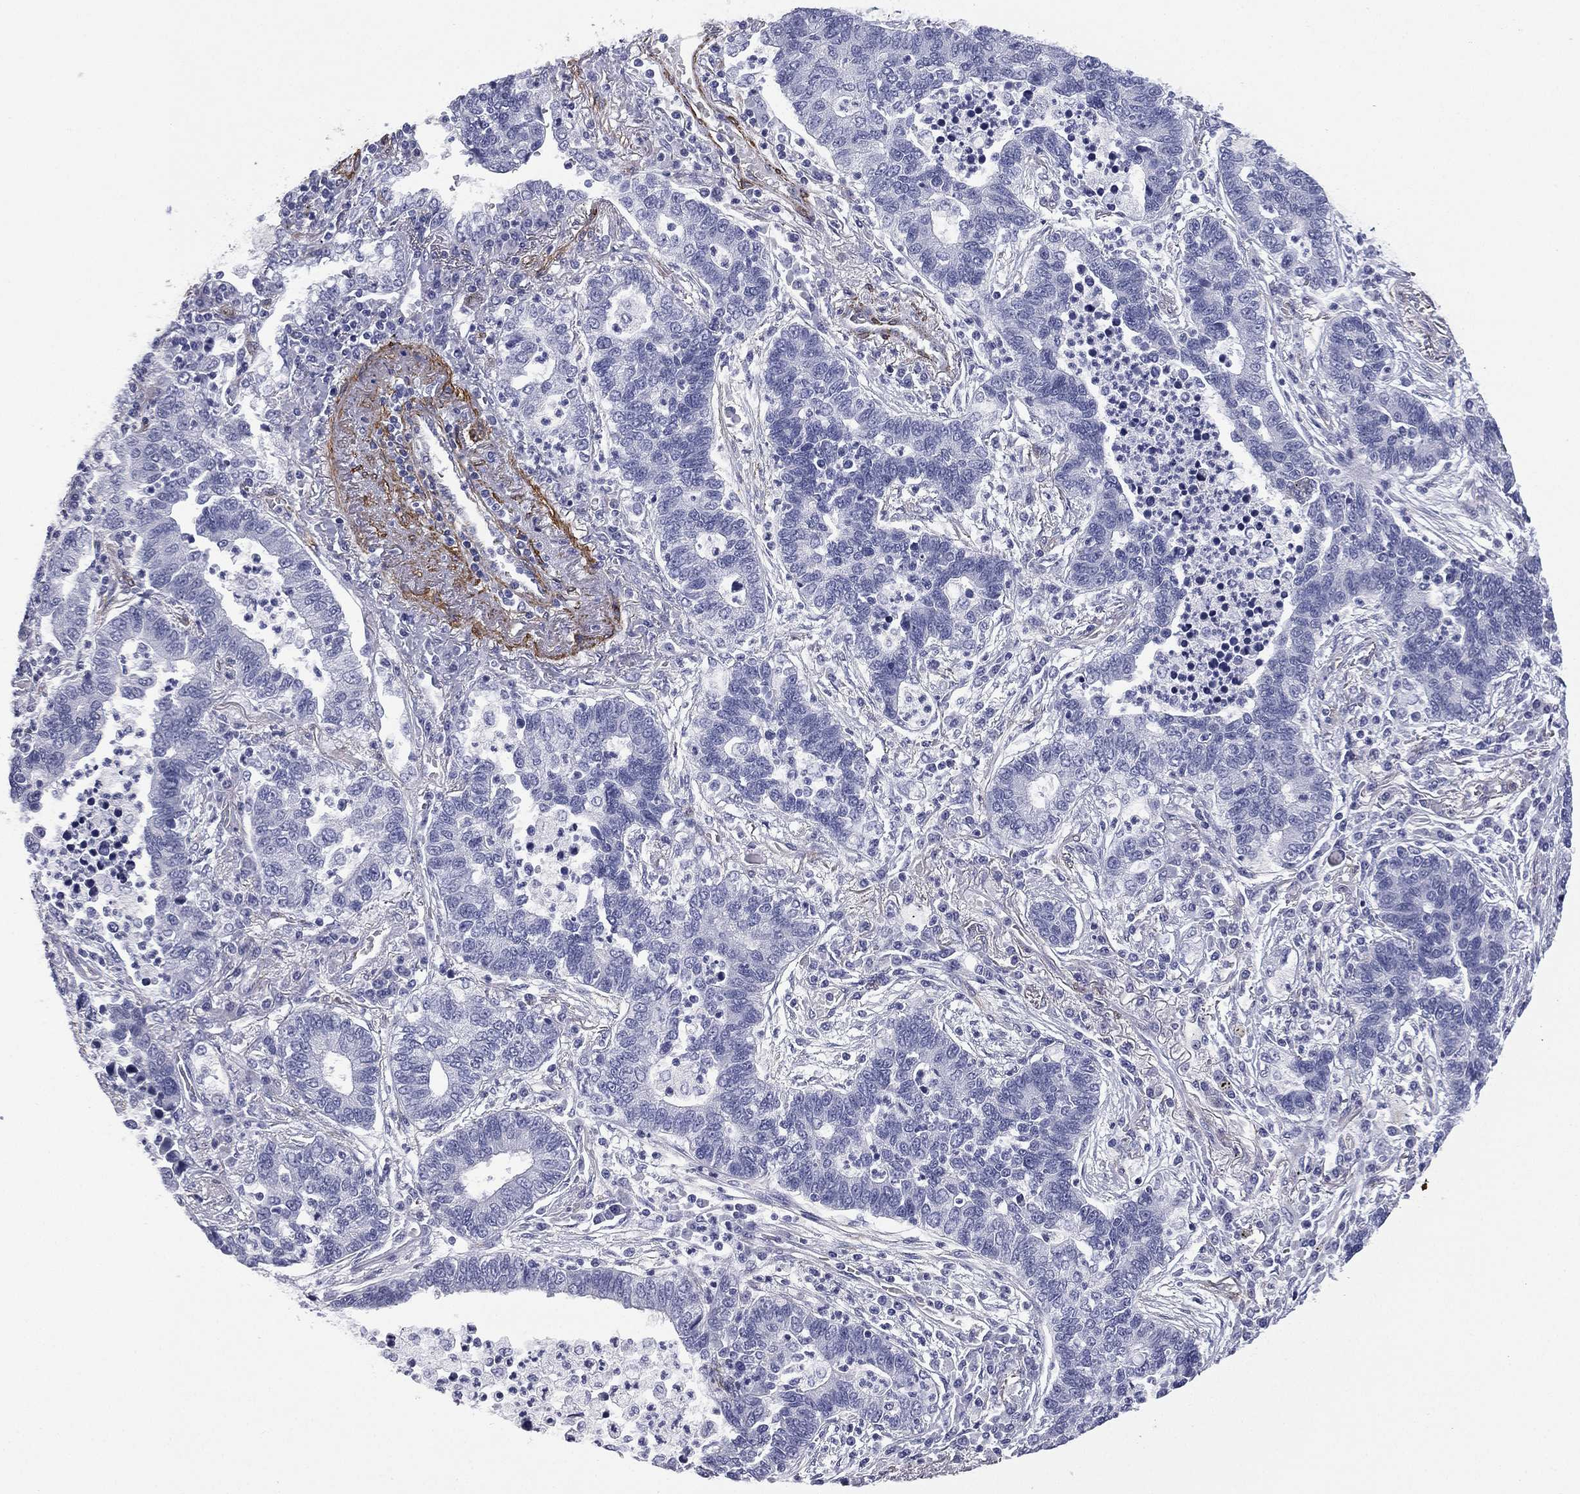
{"staining": {"intensity": "negative", "quantity": "none", "location": "none"}, "tissue": "lung cancer", "cell_type": "Tumor cells", "image_type": "cancer", "snomed": [{"axis": "morphology", "description": "Adenocarcinoma, NOS"}, {"axis": "topography", "description": "Lung"}], "caption": "IHC of human lung adenocarcinoma reveals no positivity in tumor cells.", "gene": "CAVIN3", "patient": {"sex": "female", "age": 57}}